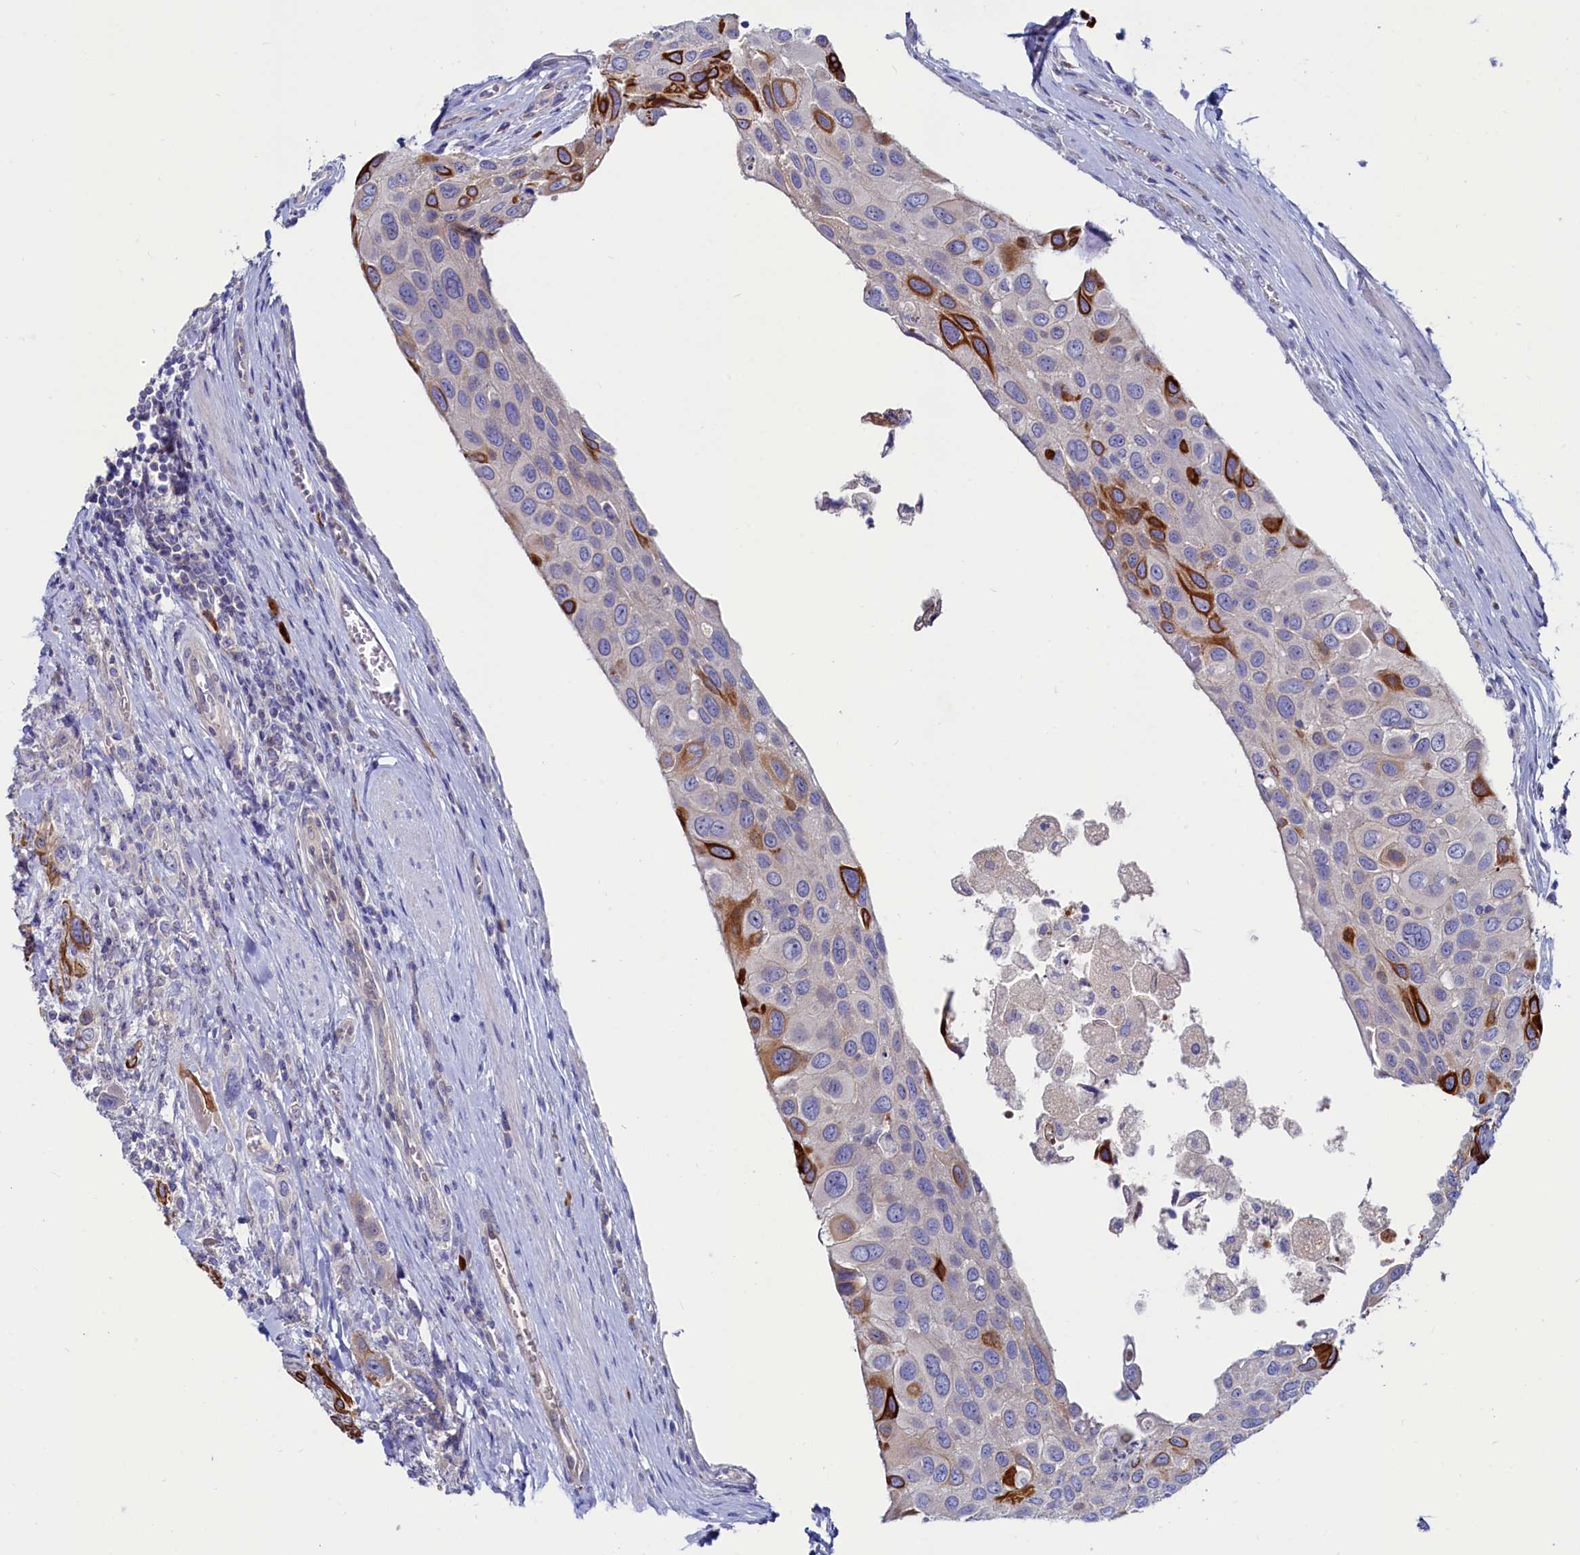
{"staining": {"intensity": "strong", "quantity": "<25%", "location": "cytoplasmic/membranous"}, "tissue": "urothelial cancer", "cell_type": "Tumor cells", "image_type": "cancer", "snomed": [{"axis": "morphology", "description": "Urothelial carcinoma, High grade"}, {"axis": "topography", "description": "Urinary bladder"}], "caption": "IHC staining of high-grade urothelial carcinoma, which demonstrates medium levels of strong cytoplasmic/membranous staining in about <25% of tumor cells indicating strong cytoplasmic/membranous protein staining. The staining was performed using DAB (3,3'-diaminobenzidine) (brown) for protein detection and nuclei were counterstained in hematoxylin (blue).", "gene": "ASTE1", "patient": {"sex": "male", "age": 50}}